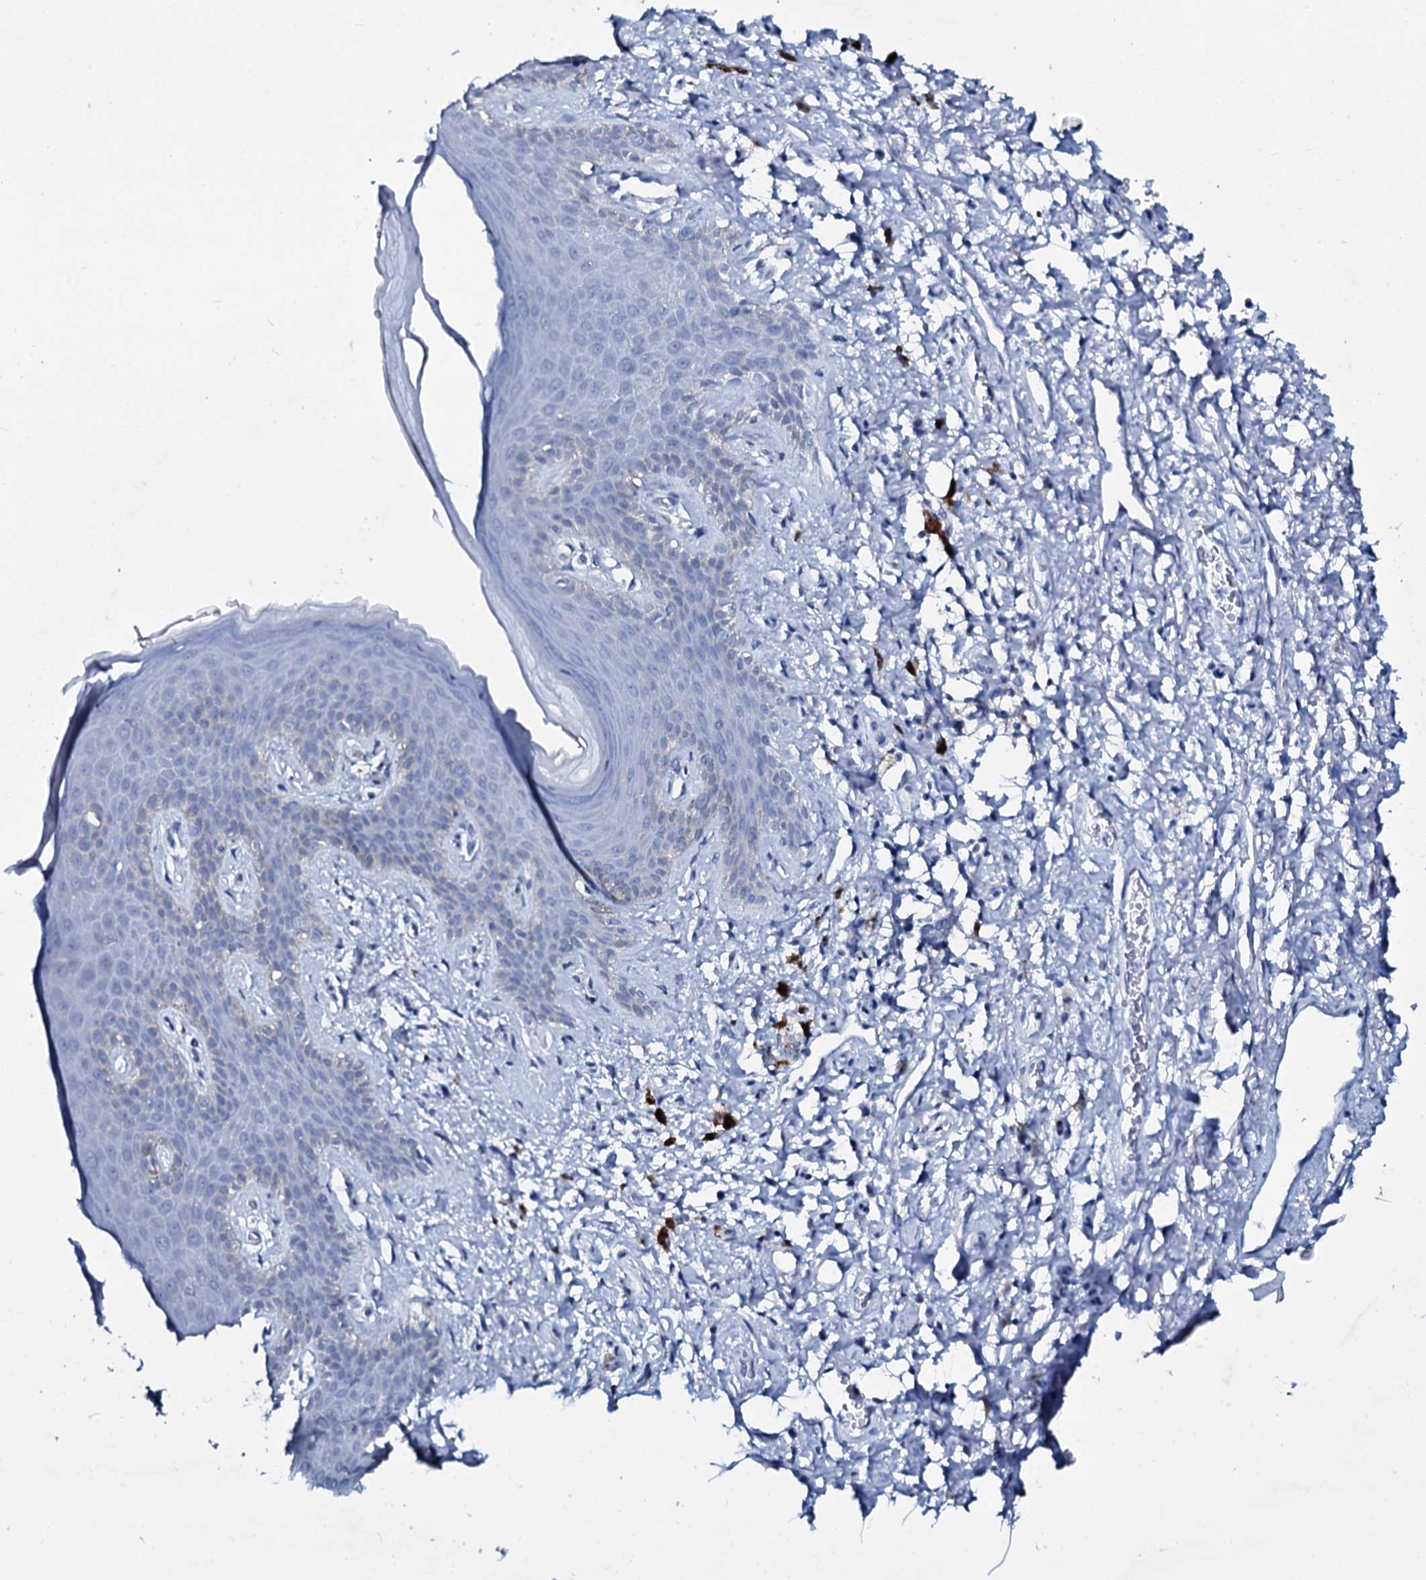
{"staining": {"intensity": "negative", "quantity": "none", "location": "none"}, "tissue": "skin", "cell_type": "Epidermal cells", "image_type": "normal", "snomed": [{"axis": "morphology", "description": "Normal tissue, NOS"}, {"axis": "topography", "description": "Anal"}], "caption": "Photomicrograph shows no protein expression in epidermal cells of normal skin.", "gene": "SLC4A7", "patient": {"sex": "female", "age": 46}}